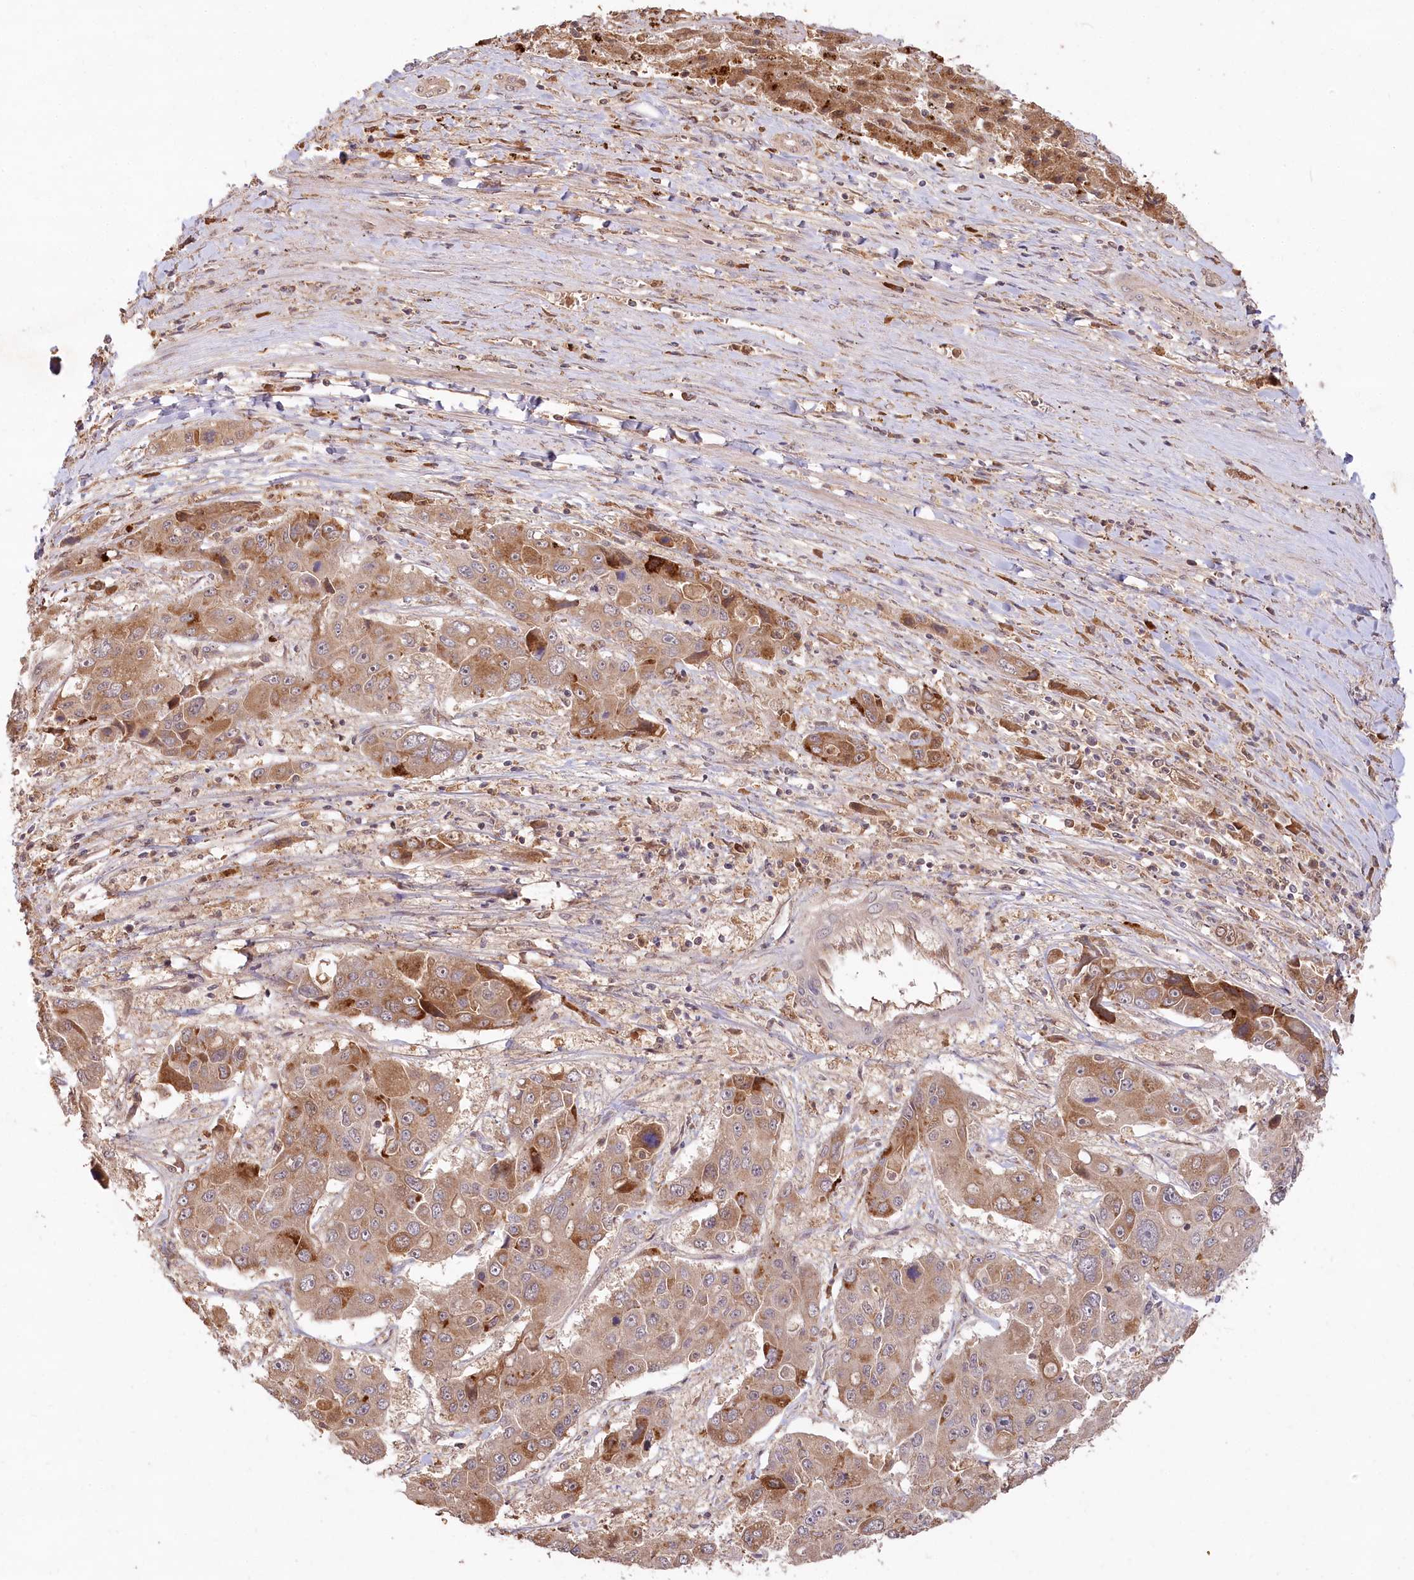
{"staining": {"intensity": "moderate", "quantity": ">75%", "location": "cytoplasmic/membranous"}, "tissue": "liver cancer", "cell_type": "Tumor cells", "image_type": "cancer", "snomed": [{"axis": "morphology", "description": "Cholangiocarcinoma"}, {"axis": "topography", "description": "Liver"}], "caption": "Brown immunohistochemical staining in human cholangiocarcinoma (liver) shows moderate cytoplasmic/membranous positivity in approximately >75% of tumor cells.", "gene": "IRAK1BP1", "patient": {"sex": "male", "age": 67}}